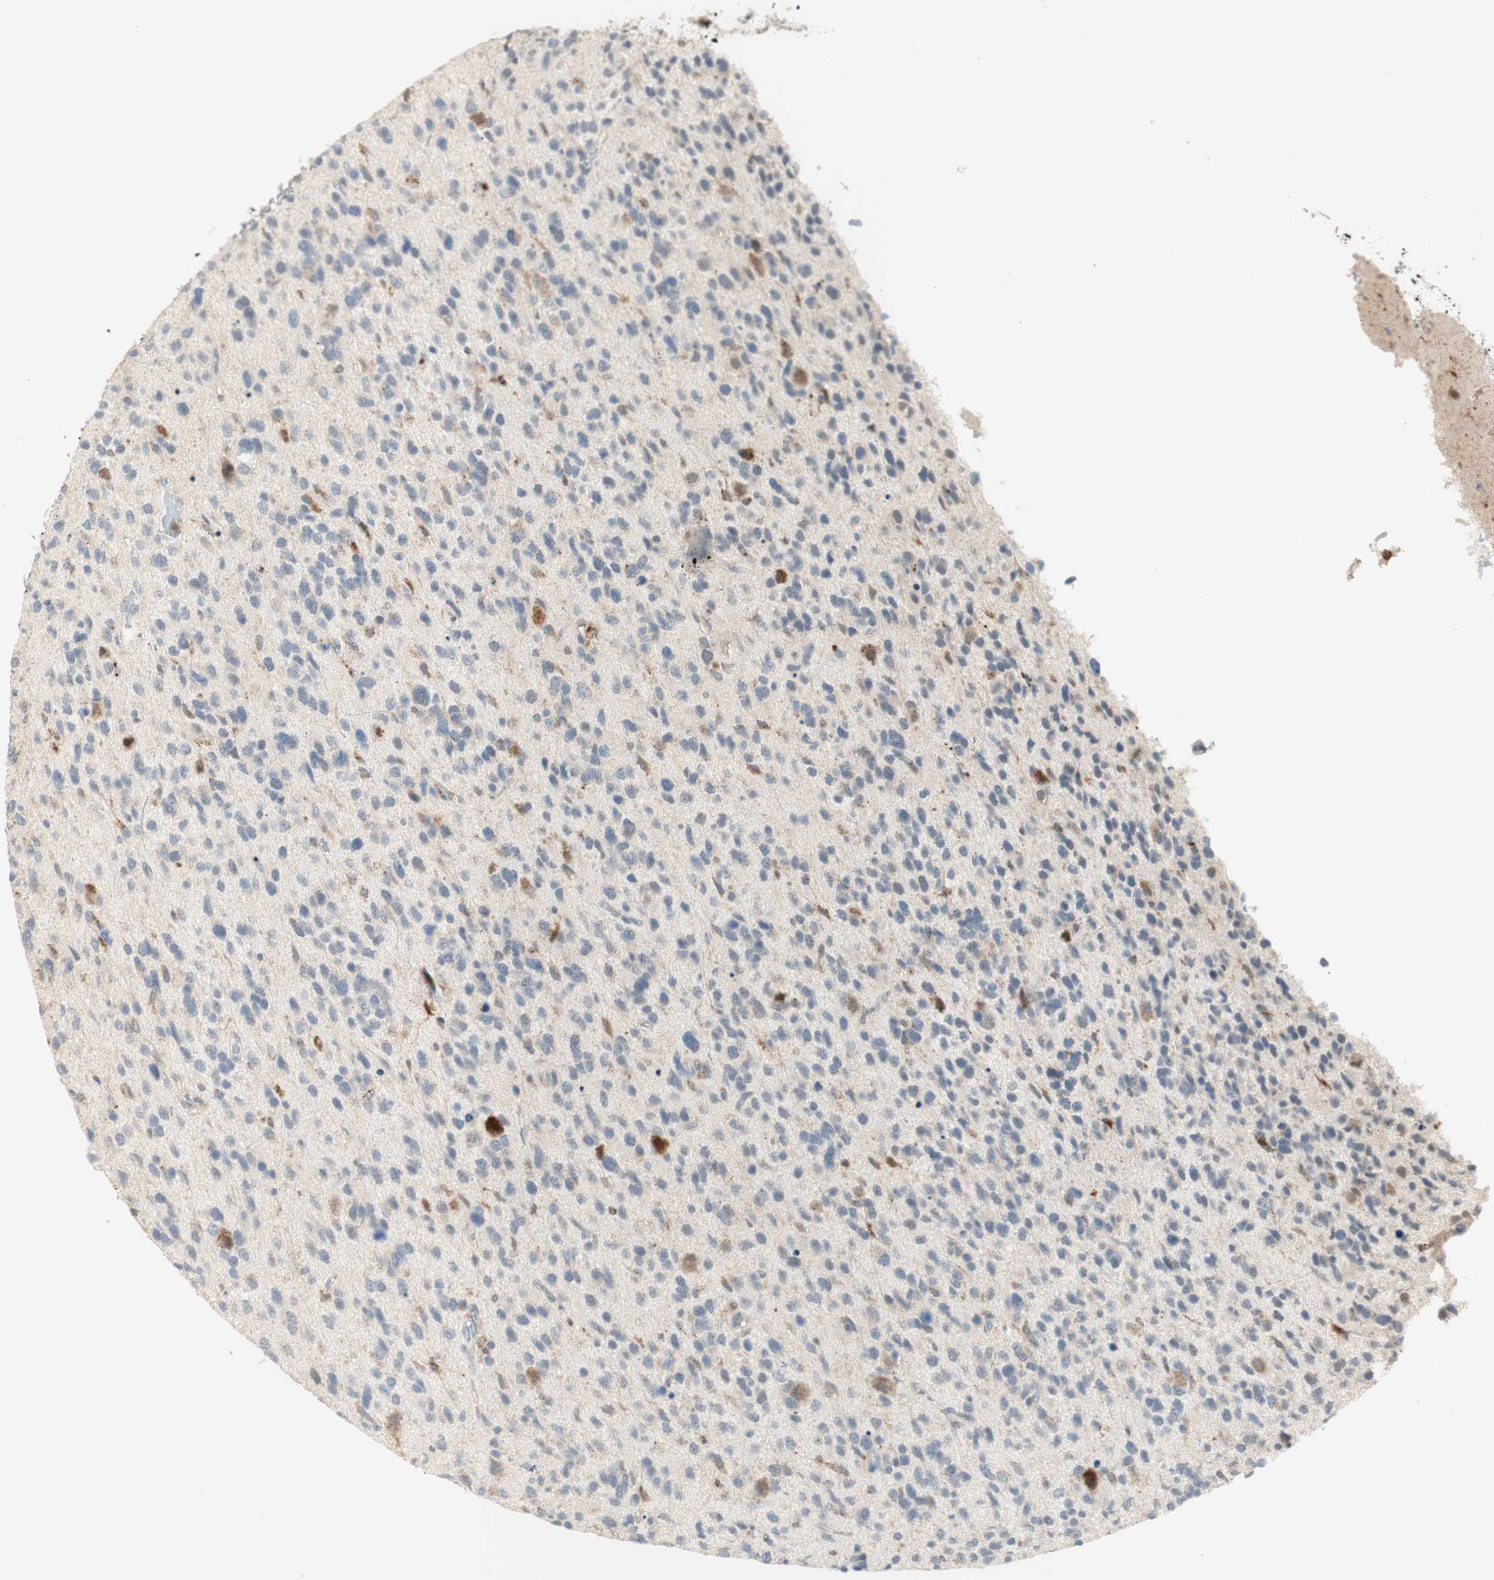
{"staining": {"intensity": "moderate", "quantity": "<25%", "location": "cytoplasmic/membranous"}, "tissue": "glioma", "cell_type": "Tumor cells", "image_type": "cancer", "snomed": [{"axis": "morphology", "description": "Glioma, malignant, High grade"}, {"axis": "topography", "description": "Brain"}], "caption": "Immunohistochemistry (IHC) of glioma exhibits low levels of moderate cytoplasmic/membranous staining in about <25% of tumor cells.", "gene": "GAPT", "patient": {"sex": "female", "age": 58}}